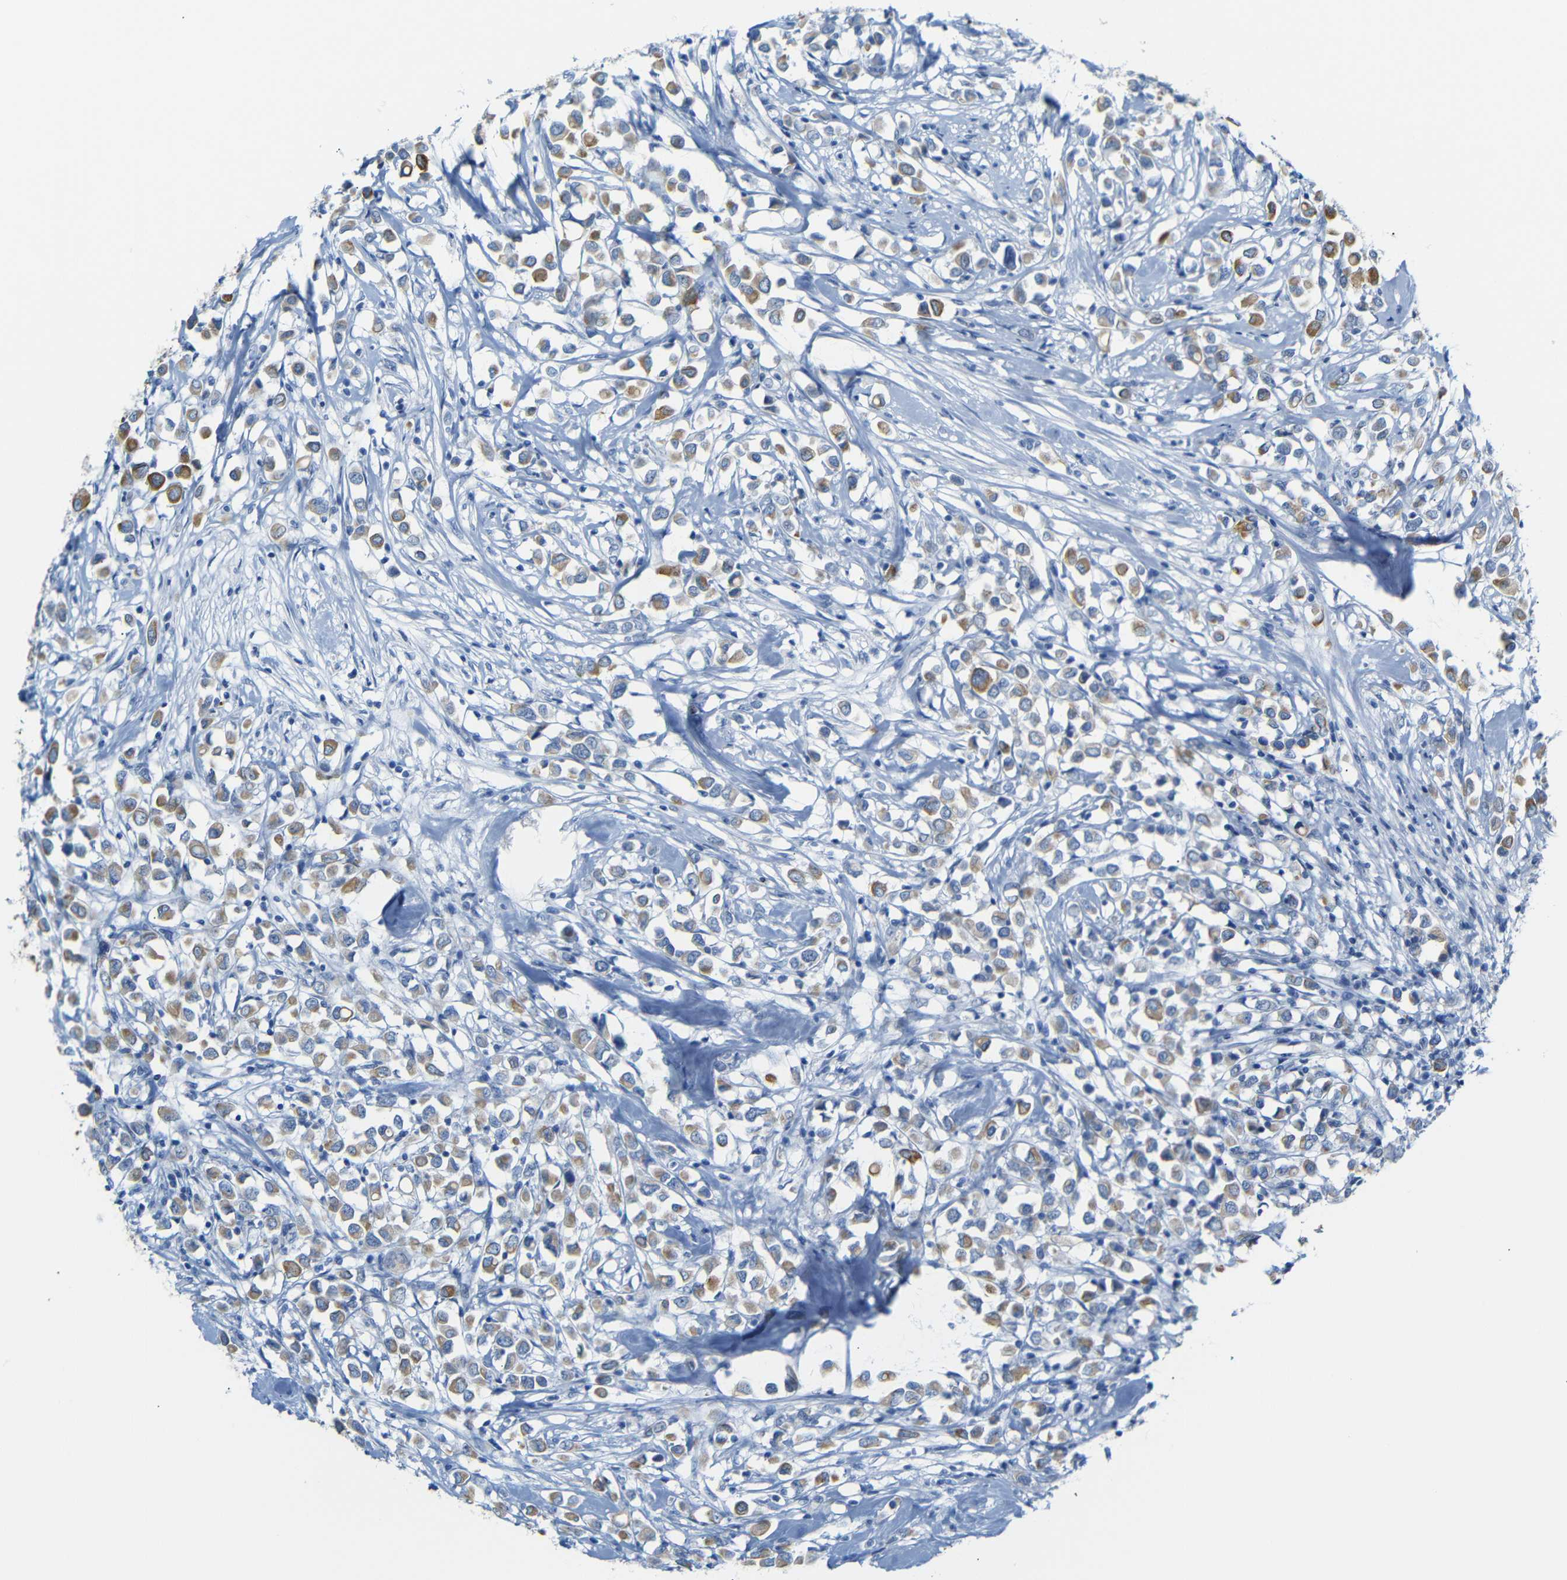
{"staining": {"intensity": "moderate", "quantity": ">75%", "location": "cytoplasmic/membranous"}, "tissue": "breast cancer", "cell_type": "Tumor cells", "image_type": "cancer", "snomed": [{"axis": "morphology", "description": "Duct carcinoma"}, {"axis": "topography", "description": "Breast"}], "caption": "DAB immunohistochemical staining of breast cancer exhibits moderate cytoplasmic/membranous protein positivity in approximately >75% of tumor cells.", "gene": "DYNAP", "patient": {"sex": "female", "age": 61}}